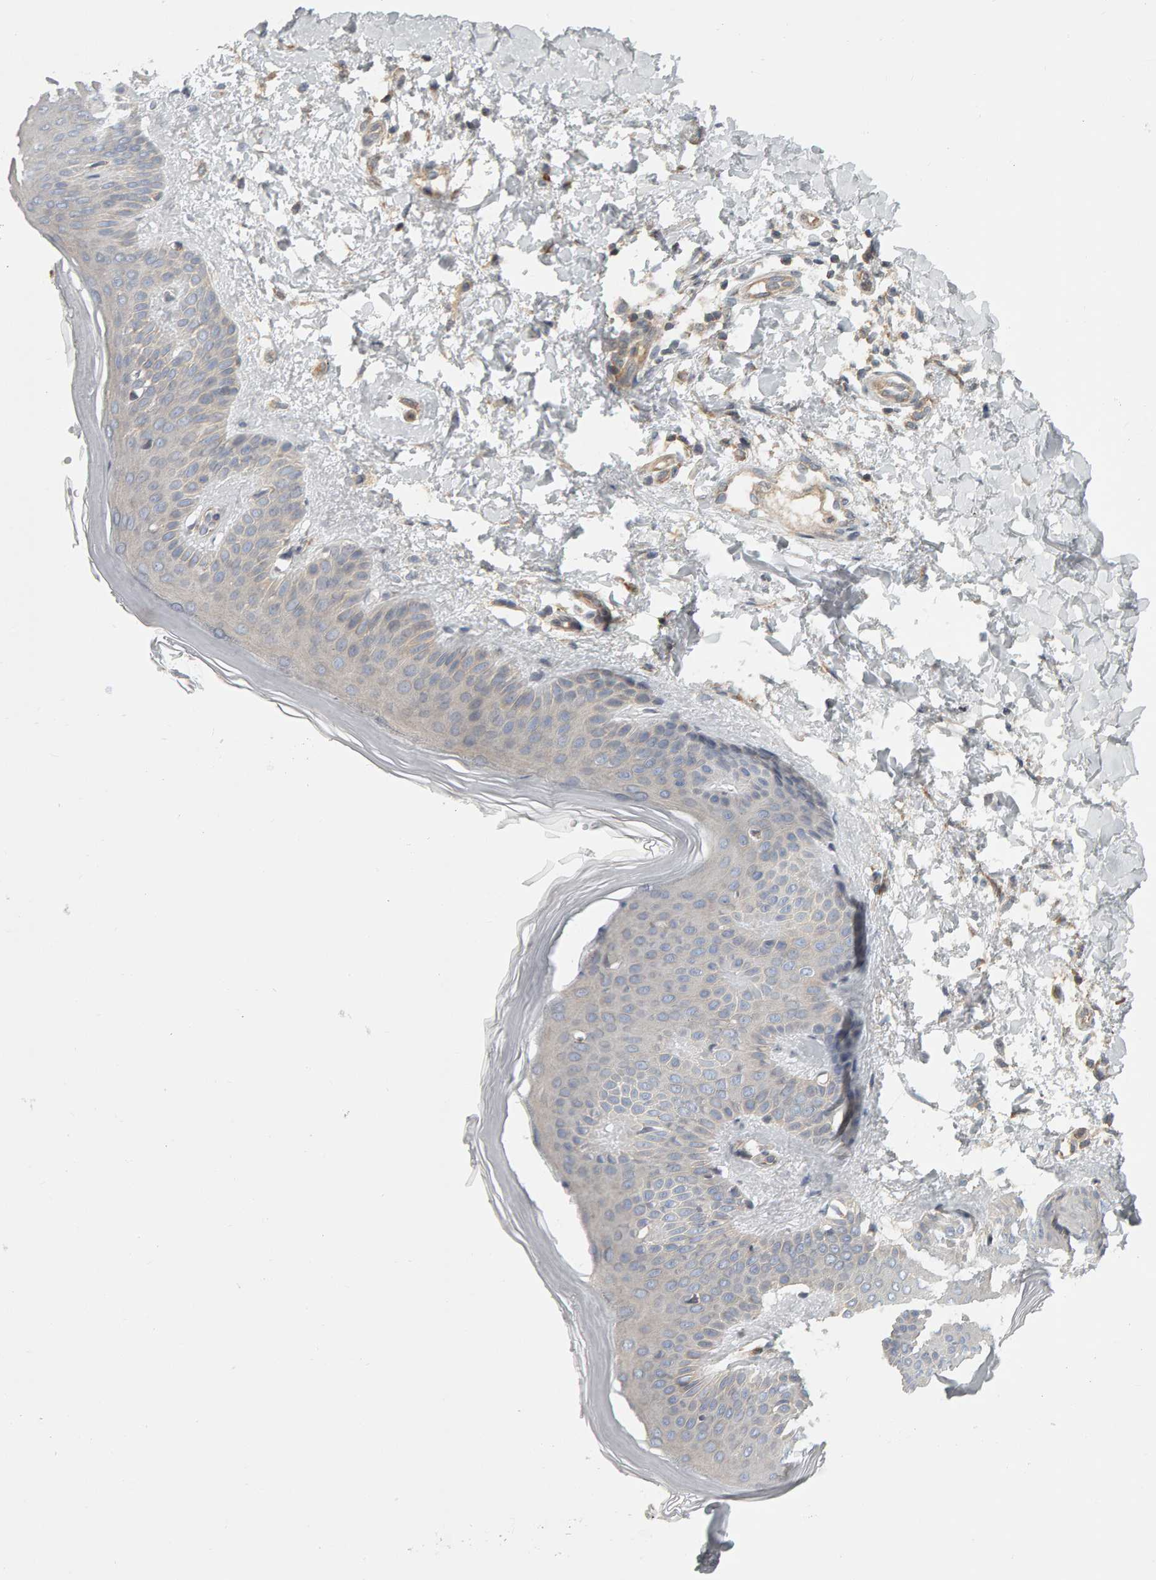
{"staining": {"intensity": "weak", "quantity": "25%-75%", "location": "cytoplasmic/membranous"}, "tissue": "skin", "cell_type": "Fibroblasts", "image_type": "normal", "snomed": [{"axis": "morphology", "description": "Normal tissue, NOS"}, {"axis": "morphology", "description": "Malignant melanoma, Metastatic site"}, {"axis": "topography", "description": "Skin"}], "caption": "A photomicrograph of skin stained for a protein demonstrates weak cytoplasmic/membranous brown staining in fibroblasts. (DAB (3,3'-diaminobenzidine) IHC with brightfield microscopy, high magnification).", "gene": "C9orf72", "patient": {"sex": "male", "age": 41}}